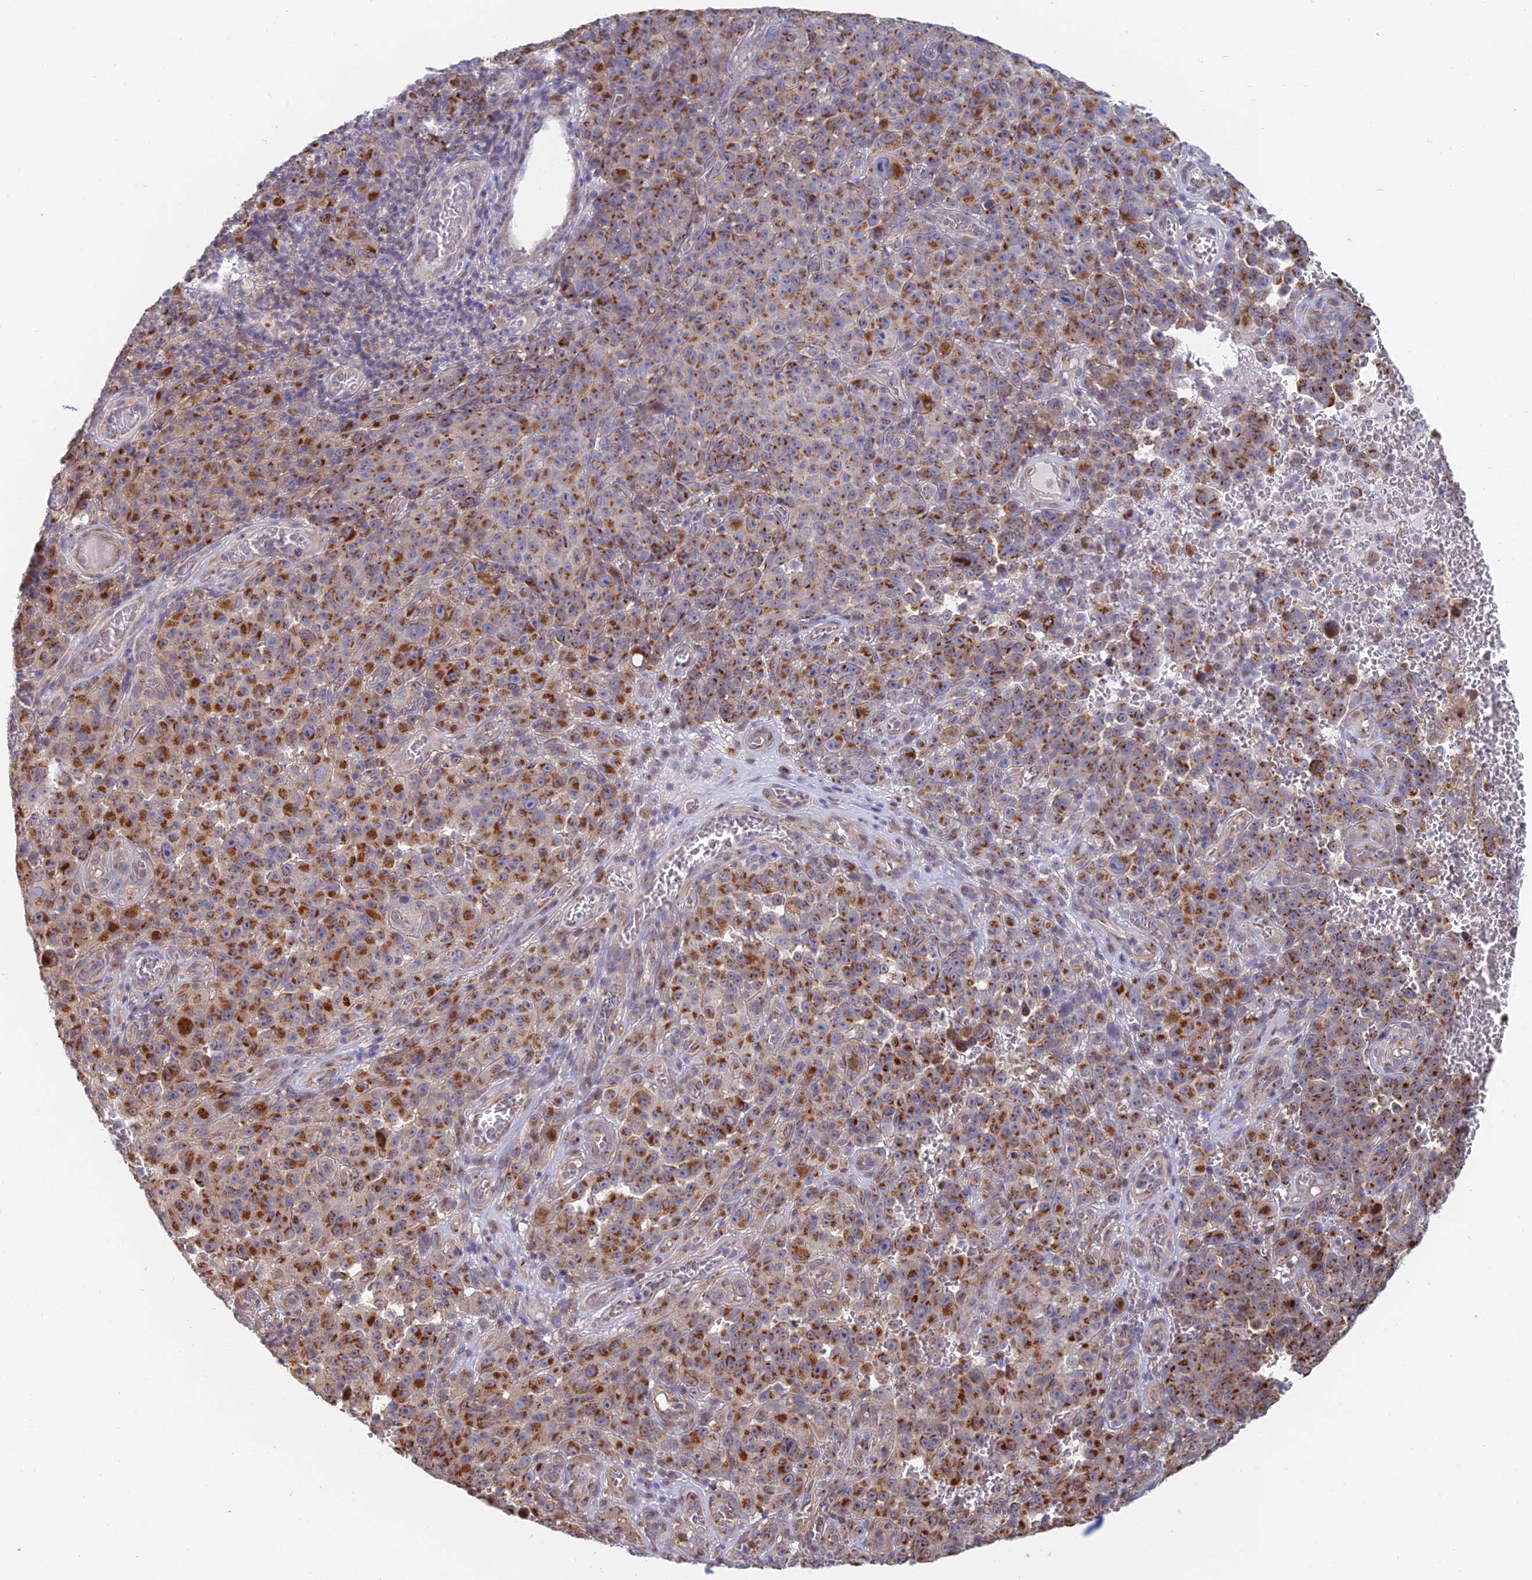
{"staining": {"intensity": "strong", "quantity": ">75%", "location": "cytoplasmic/membranous"}, "tissue": "melanoma", "cell_type": "Tumor cells", "image_type": "cancer", "snomed": [{"axis": "morphology", "description": "Malignant melanoma, NOS"}, {"axis": "topography", "description": "Skin"}], "caption": "Brown immunohistochemical staining in human malignant melanoma shows strong cytoplasmic/membranous expression in about >75% of tumor cells. (Stains: DAB in brown, nuclei in blue, Microscopy: brightfield microscopy at high magnification).", "gene": "HS2ST1", "patient": {"sex": "female", "age": 82}}